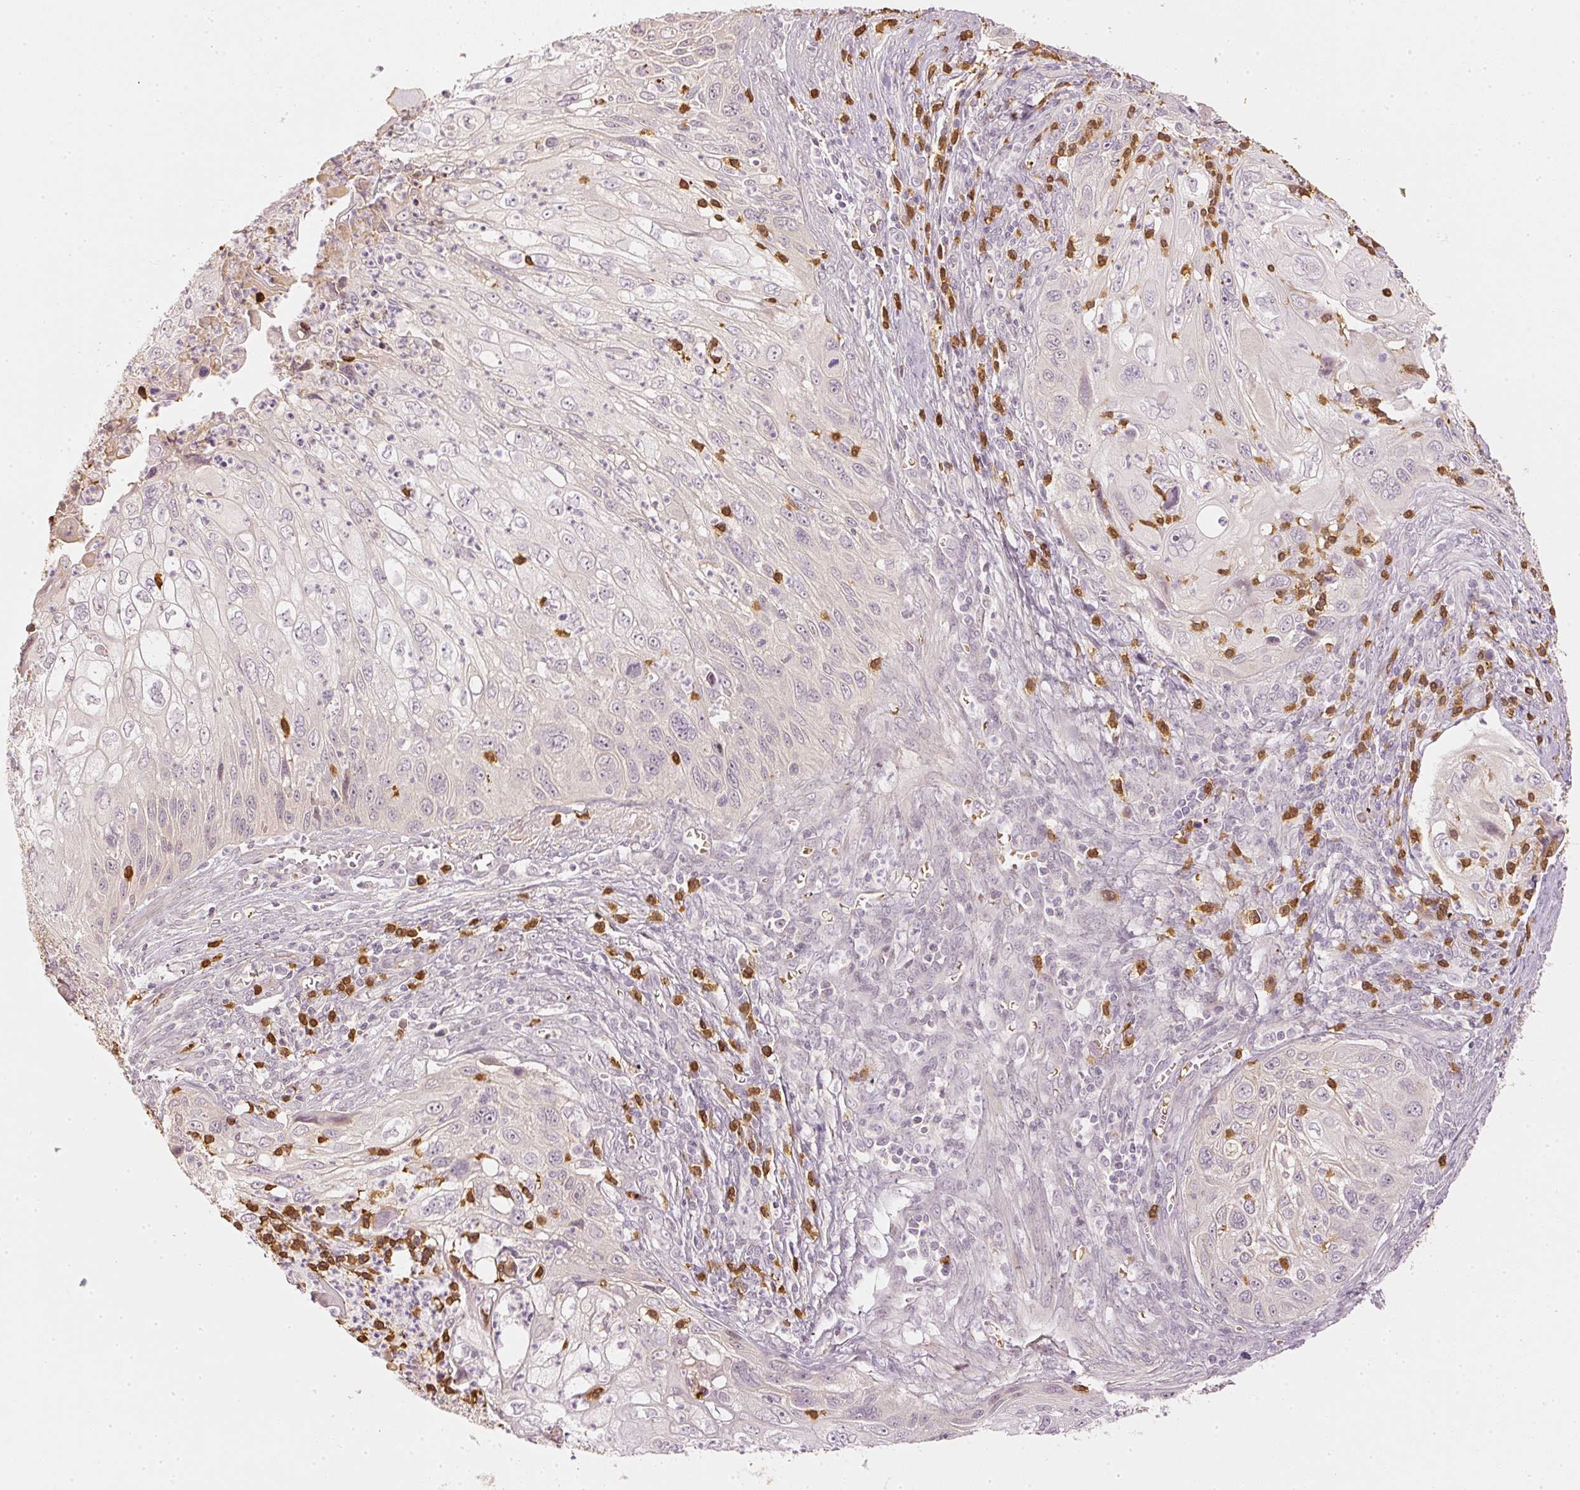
{"staining": {"intensity": "negative", "quantity": "none", "location": "none"}, "tissue": "cervical cancer", "cell_type": "Tumor cells", "image_type": "cancer", "snomed": [{"axis": "morphology", "description": "Squamous cell carcinoma, NOS"}, {"axis": "topography", "description": "Cervix"}], "caption": "DAB (3,3'-diaminobenzidine) immunohistochemical staining of cervical cancer (squamous cell carcinoma) reveals no significant expression in tumor cells.", "gene": "GZMA", "patient": {"sex": "female", "age": 70}}